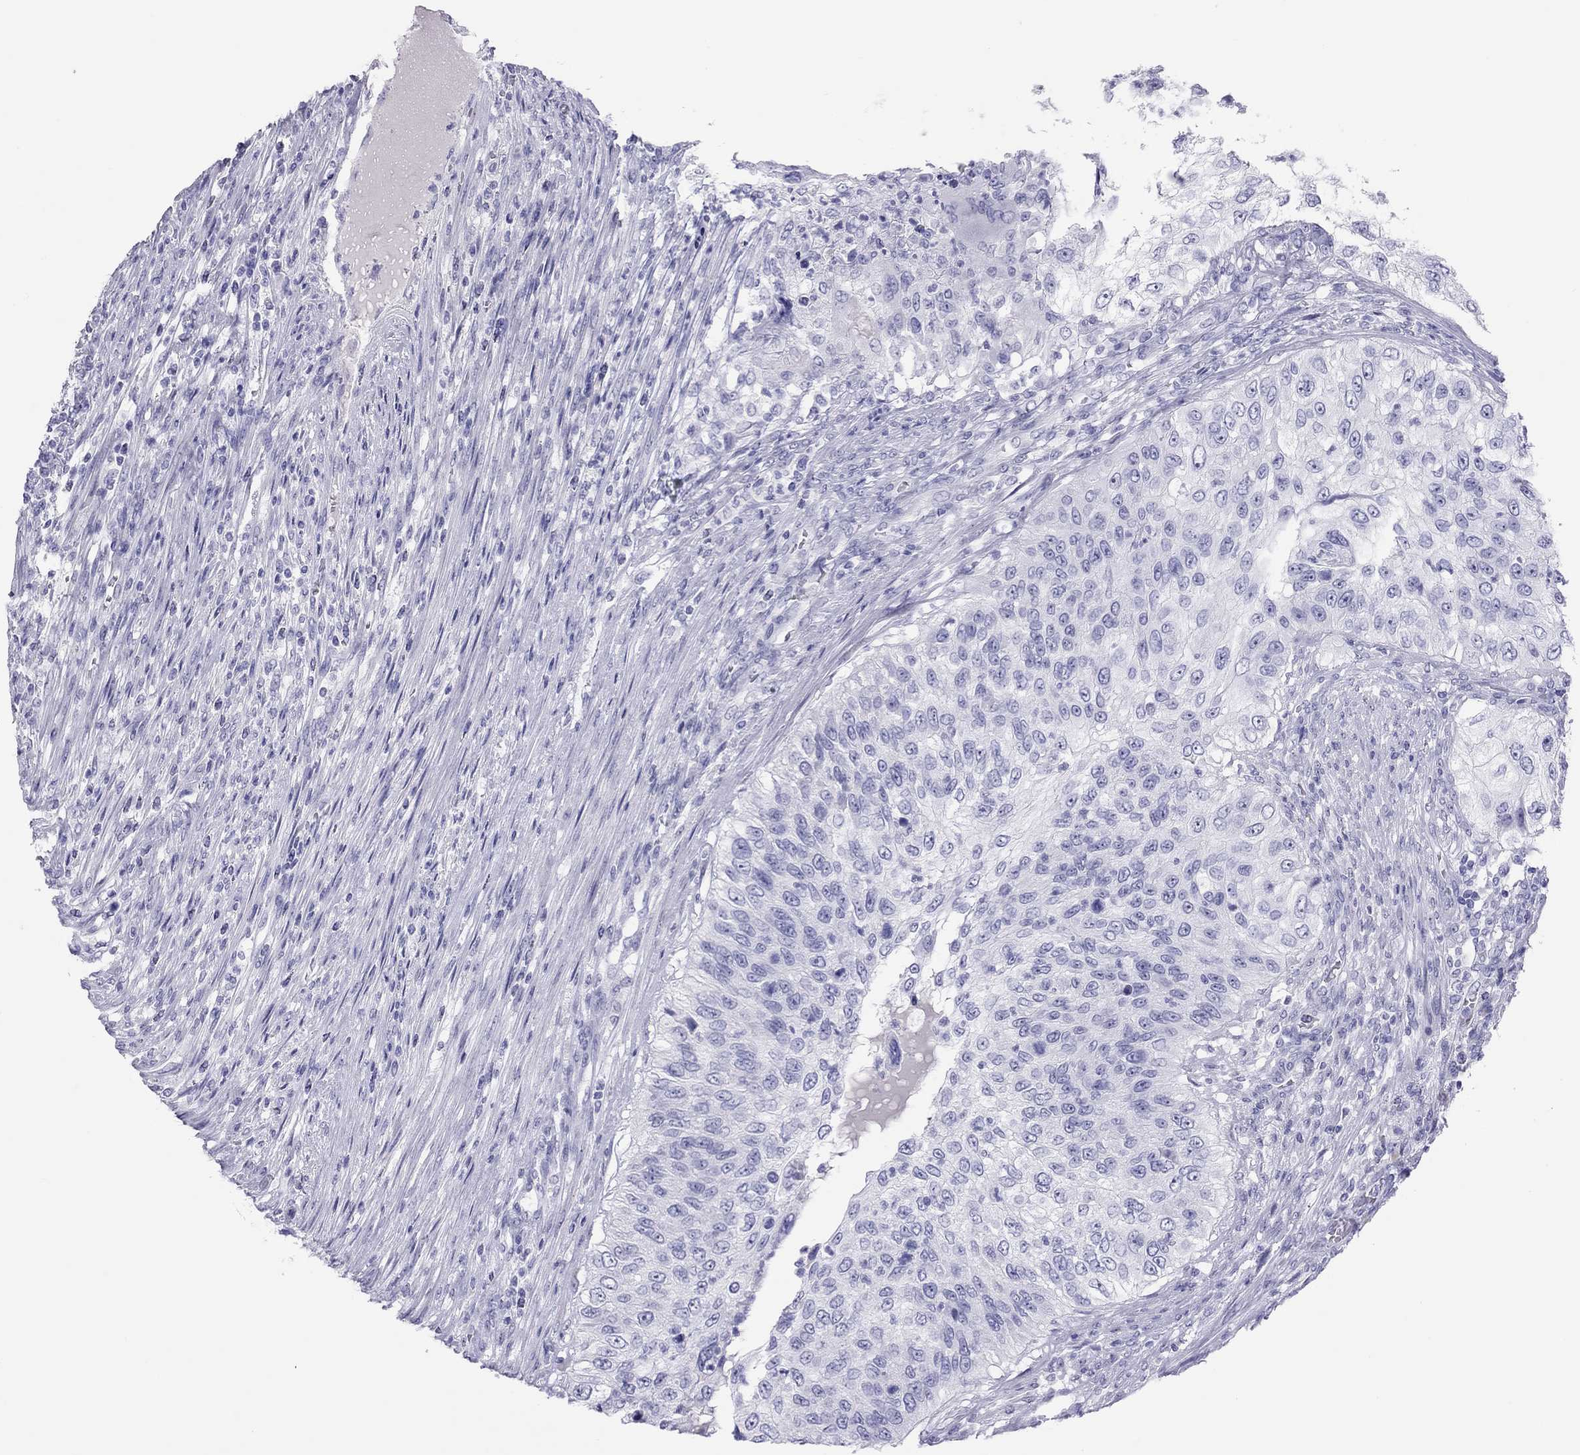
{"staining": {"intensity": "negative", "quantity": "none", "location": "none"}, "tissue": "urothelial cancer", "cell_type": "Tumor cells", "image_type": "cancer", "snomed": [{"axis": "morphology", "description": "Urothelial carcinoma, High grade"}, {"axis": "topography", "description": "Urinary bladder"}], "caption": "This is an IHC micrograph of human urothelial cancer. There is no positivity in tumor cells.", "gene": "STAG3", "patient": {"sex": "female", "age": 60}}